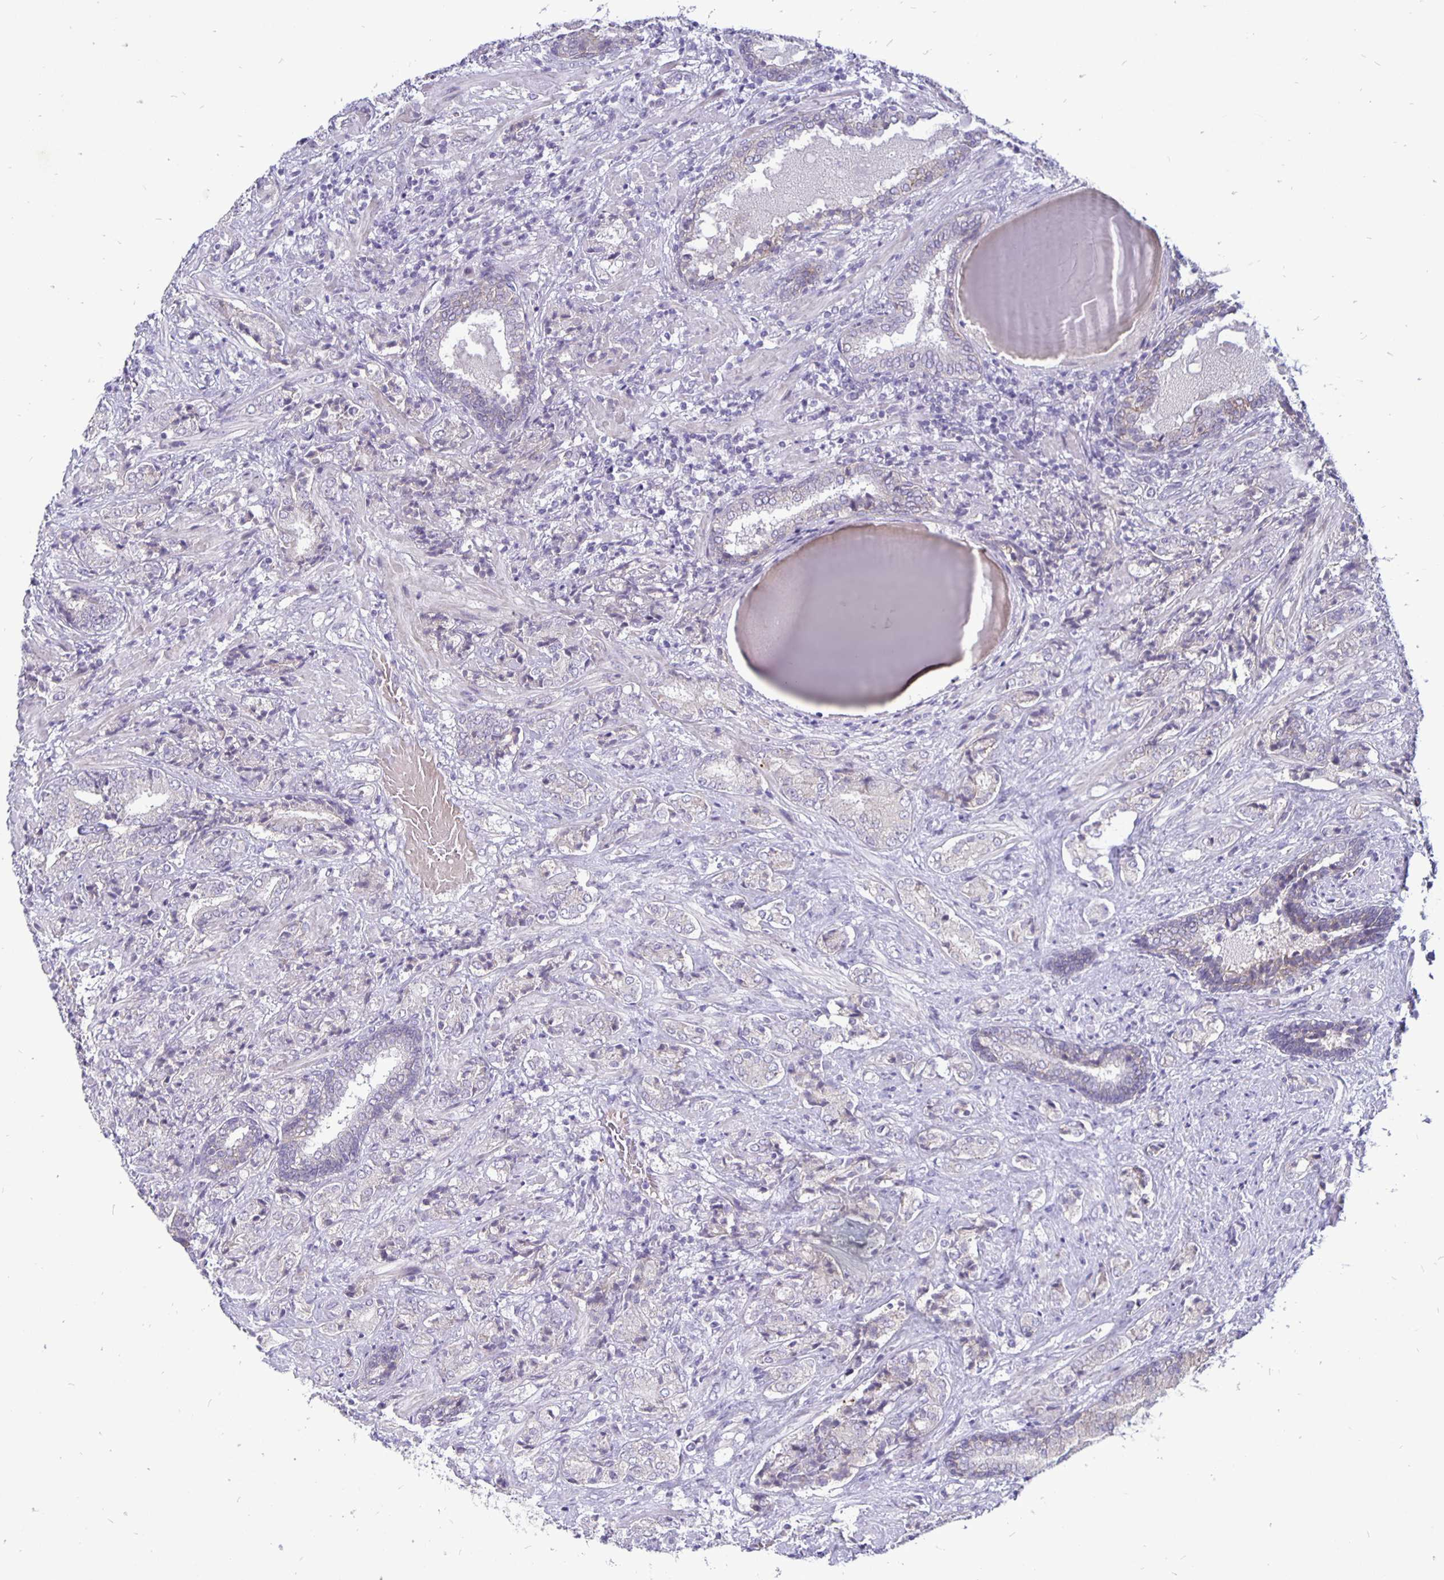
{"staining": {"intensity": "negative", "quantity": "none", "location": "none"}, "tissue": "prostate cancer", "cell_type": "Tumor cells", "image_type": "cancer", "snomed": [{"axis": "morphology", "description": "Adenocarcinoma, High grade"}, {"axis": "topography", "description": "Prostate"}], "caption": "High-grade adenocarcinoma (prostate) was stained to show a protein in brown. There is no significant staining in tumor cells.", "gene": "ERBB2", "patient": {"sex": "male", "age": 62}}